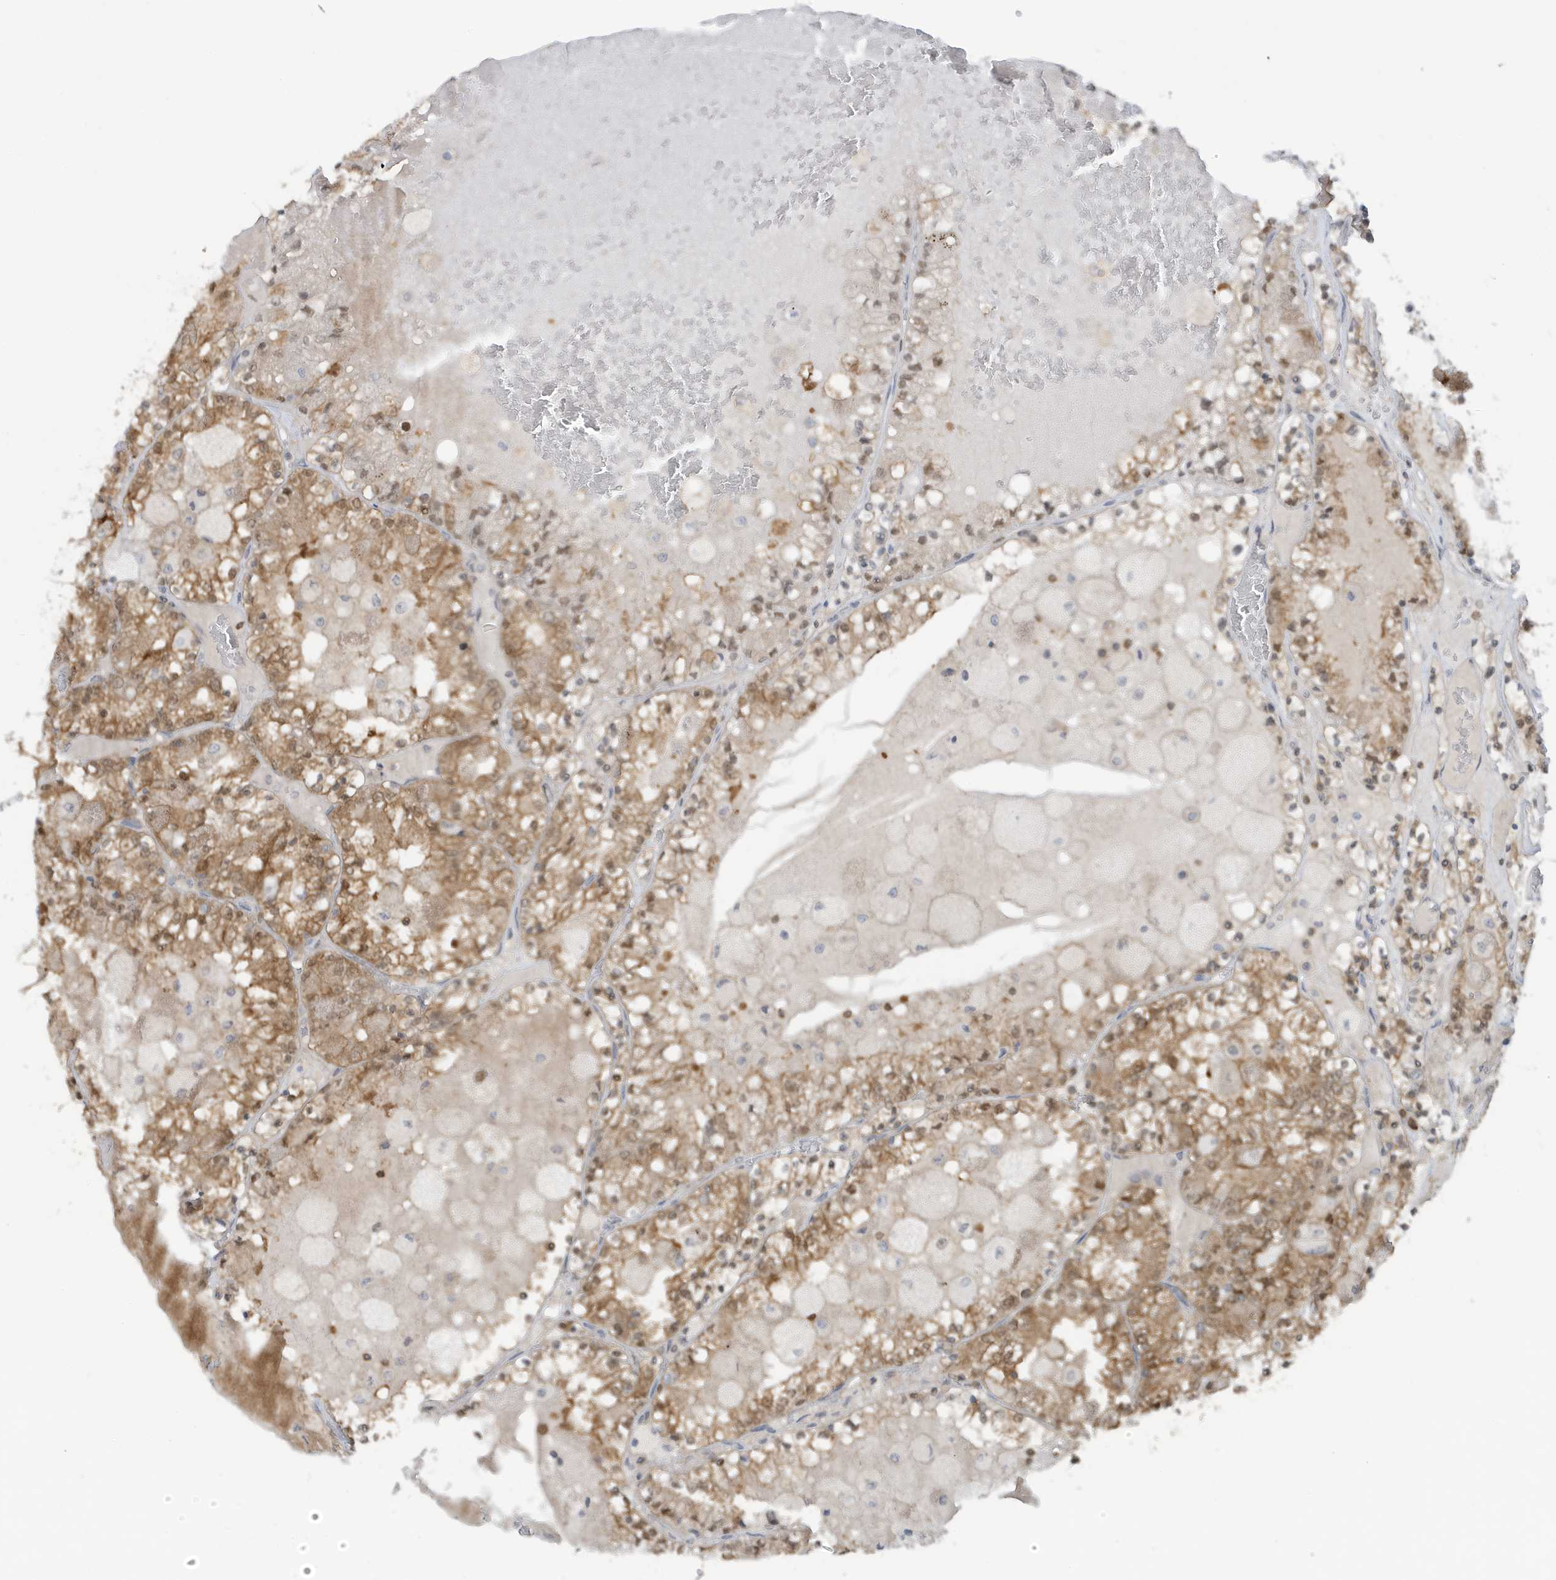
{"staining": {"intensity": "moderate", "quantity": ">75%", "location": "cytoplasmic/membranous"}, "tissue": "renal cancer", "cell_type": "Tumor cells", "image_type": "cancer", "snomed": [{"axis": "morphology", "description": "Adenocarcinoma, NOS"}, {"axis": "topography", "description": "Kidney"}], "caption": "Renal cancer (adenocarcinoma) stained with a brown dye exhibits moderate cytoplasmic/membranous positive expression in approximately >75% of tumor cells.", "gene": "OGA", "patient": {"sex": "female", "age": 56}}